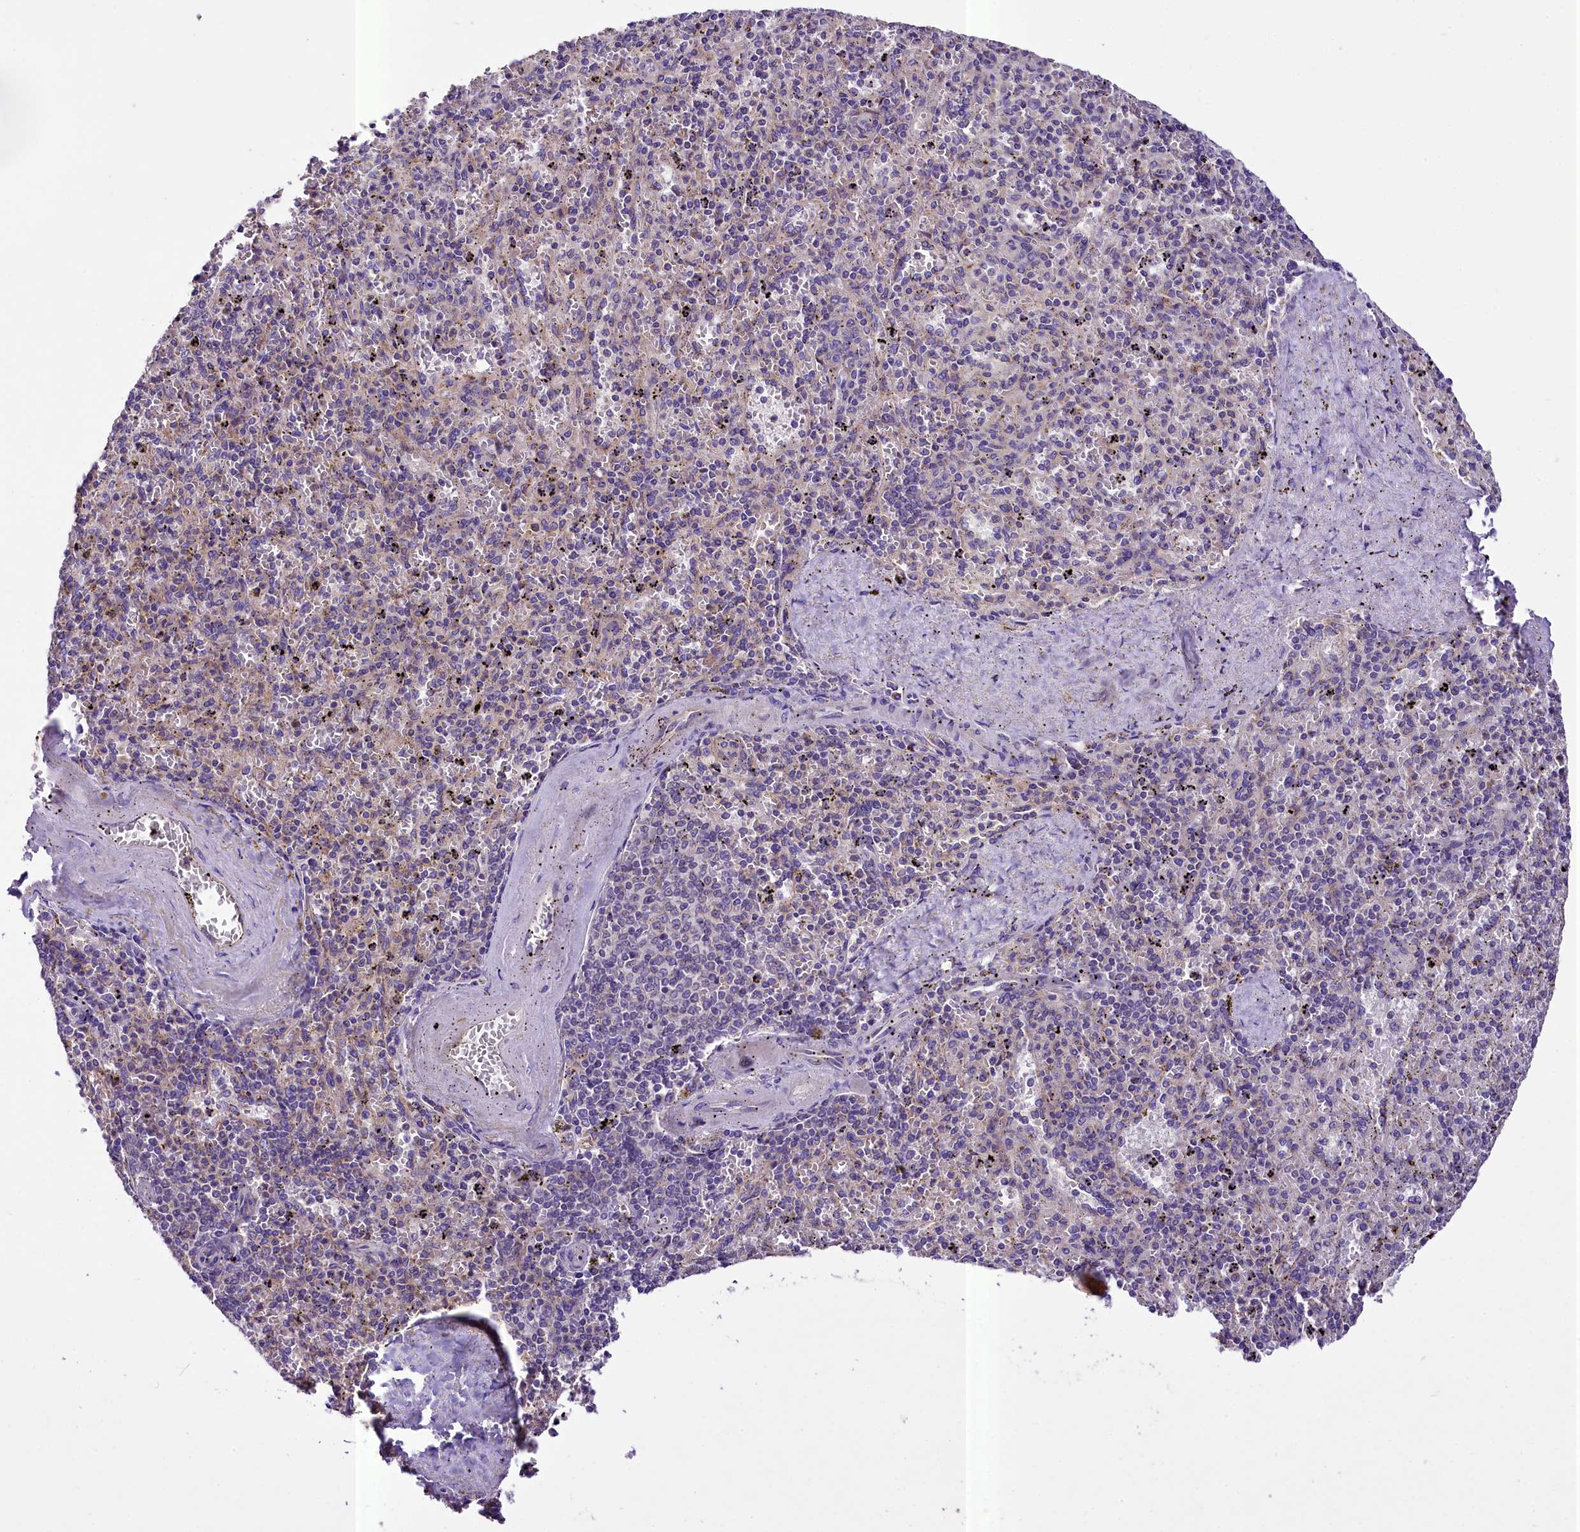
{"staining": {"intensity": "negative", "quantity": "none", "location": "none"}, "tissue": "spleen", "cell_type": "Cells in red pulp", "image_type": "normal", "snomed": [{"axis": "morphology", "description": "Normal tissue, NOS"}, {"axis": "topography", "description": "Spleen"}], "caption": "Immunohistochemistry image of normal spleen: human spleen stained with DAB displays no significant protein expression in cells in red pulp.", "gene": "PEMT", "patient": {"sex": "male", "age": 82}}